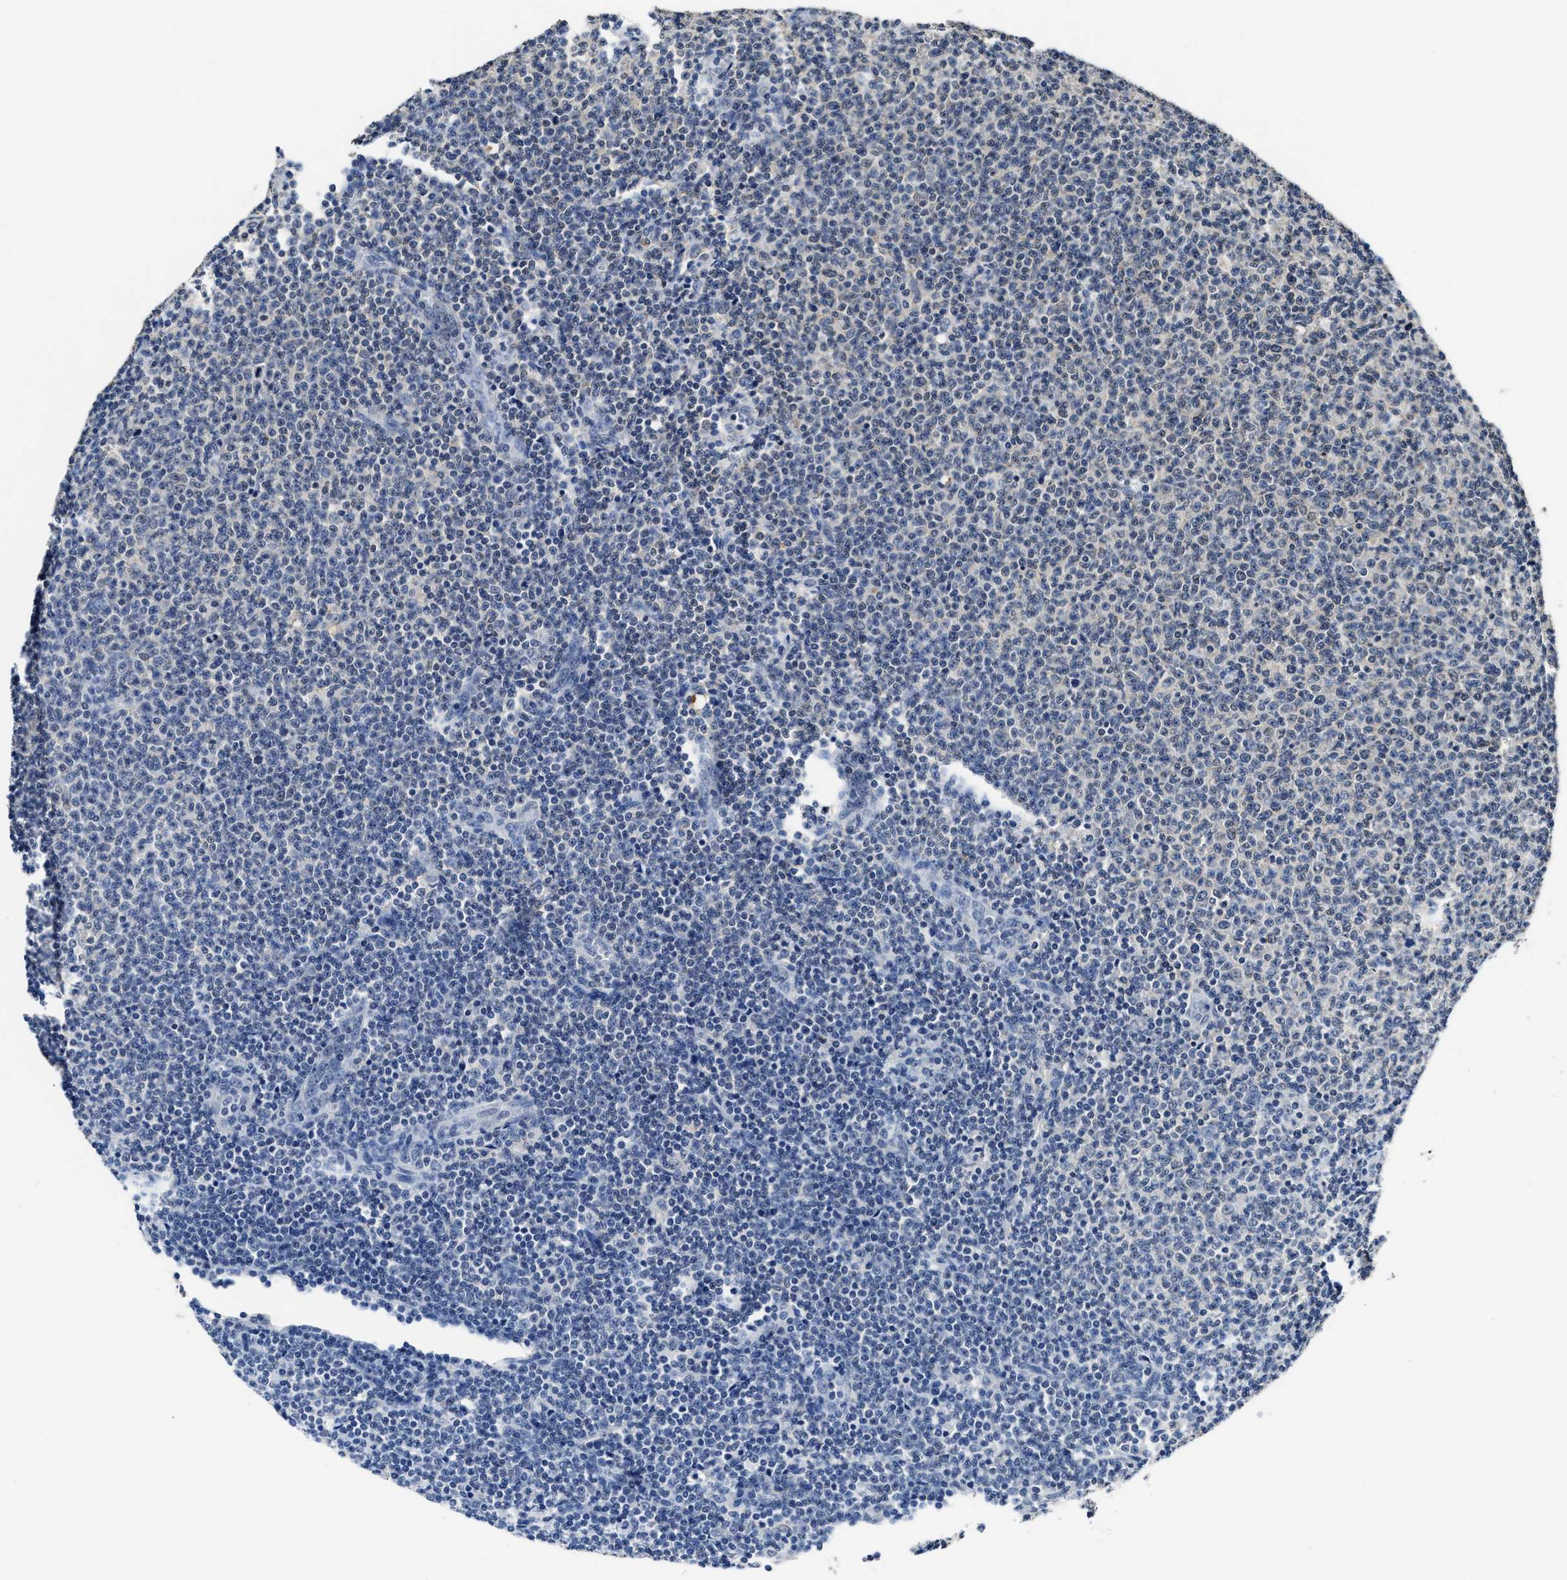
{"staining": {"intensity": "negative", "quantity": "none", "location": "none"}, "tissue": "lymphoma", "cell_type": "Tumor cells", "image_type": "cancer", "snomed": [{"axis": "morphology", "description": "Malignant lymphoma, non-Hodgkin's type, Low grade"}, {"axis": "topography", "description": "Lymph node"}], "caption": "Tumor cells are negative for brown protein staining in lymphoma.", "gene": "CTNNA1", "patient": {"sex": "male", "age": 66}}